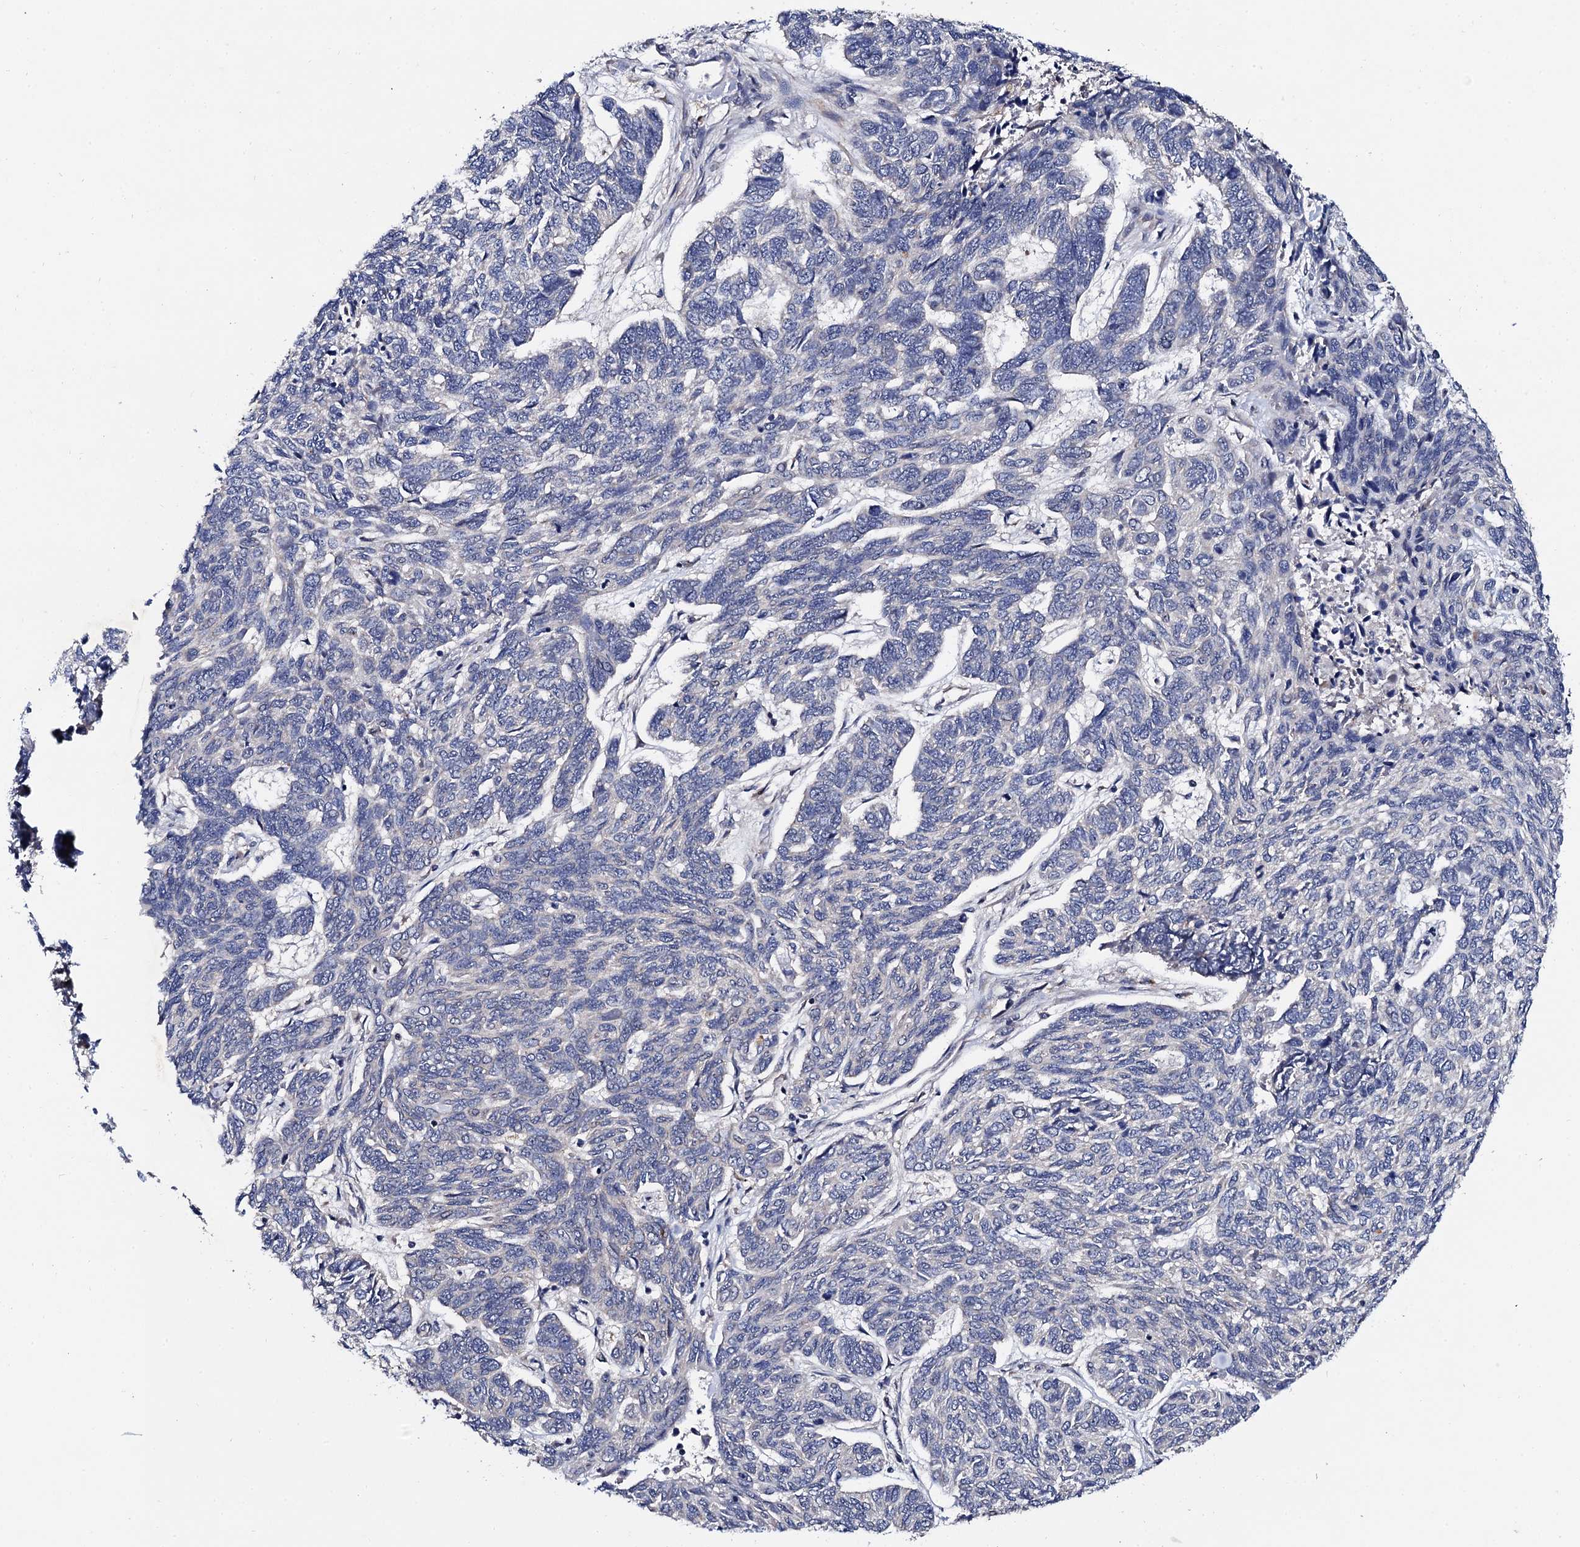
{"staining": {"intensity": "negative", "quantity": "none", "location": "none"}, "tissue": "skin cancer", "cell_type": "Tumor cells", "image_type": "cancer", "snomed": [{"axis": "morphology", "description": "Basal cell carcinoma"}, {"axis": "topography", "description": "Skin"}], "caption": "Tumor cells show no significant protein staining in skin cancer (basal cell carcinoma). (DAB IHC with hematoxylin counter stain).", "gene": "IP6K1", "patient": {"sex": "female", "age": 65}}